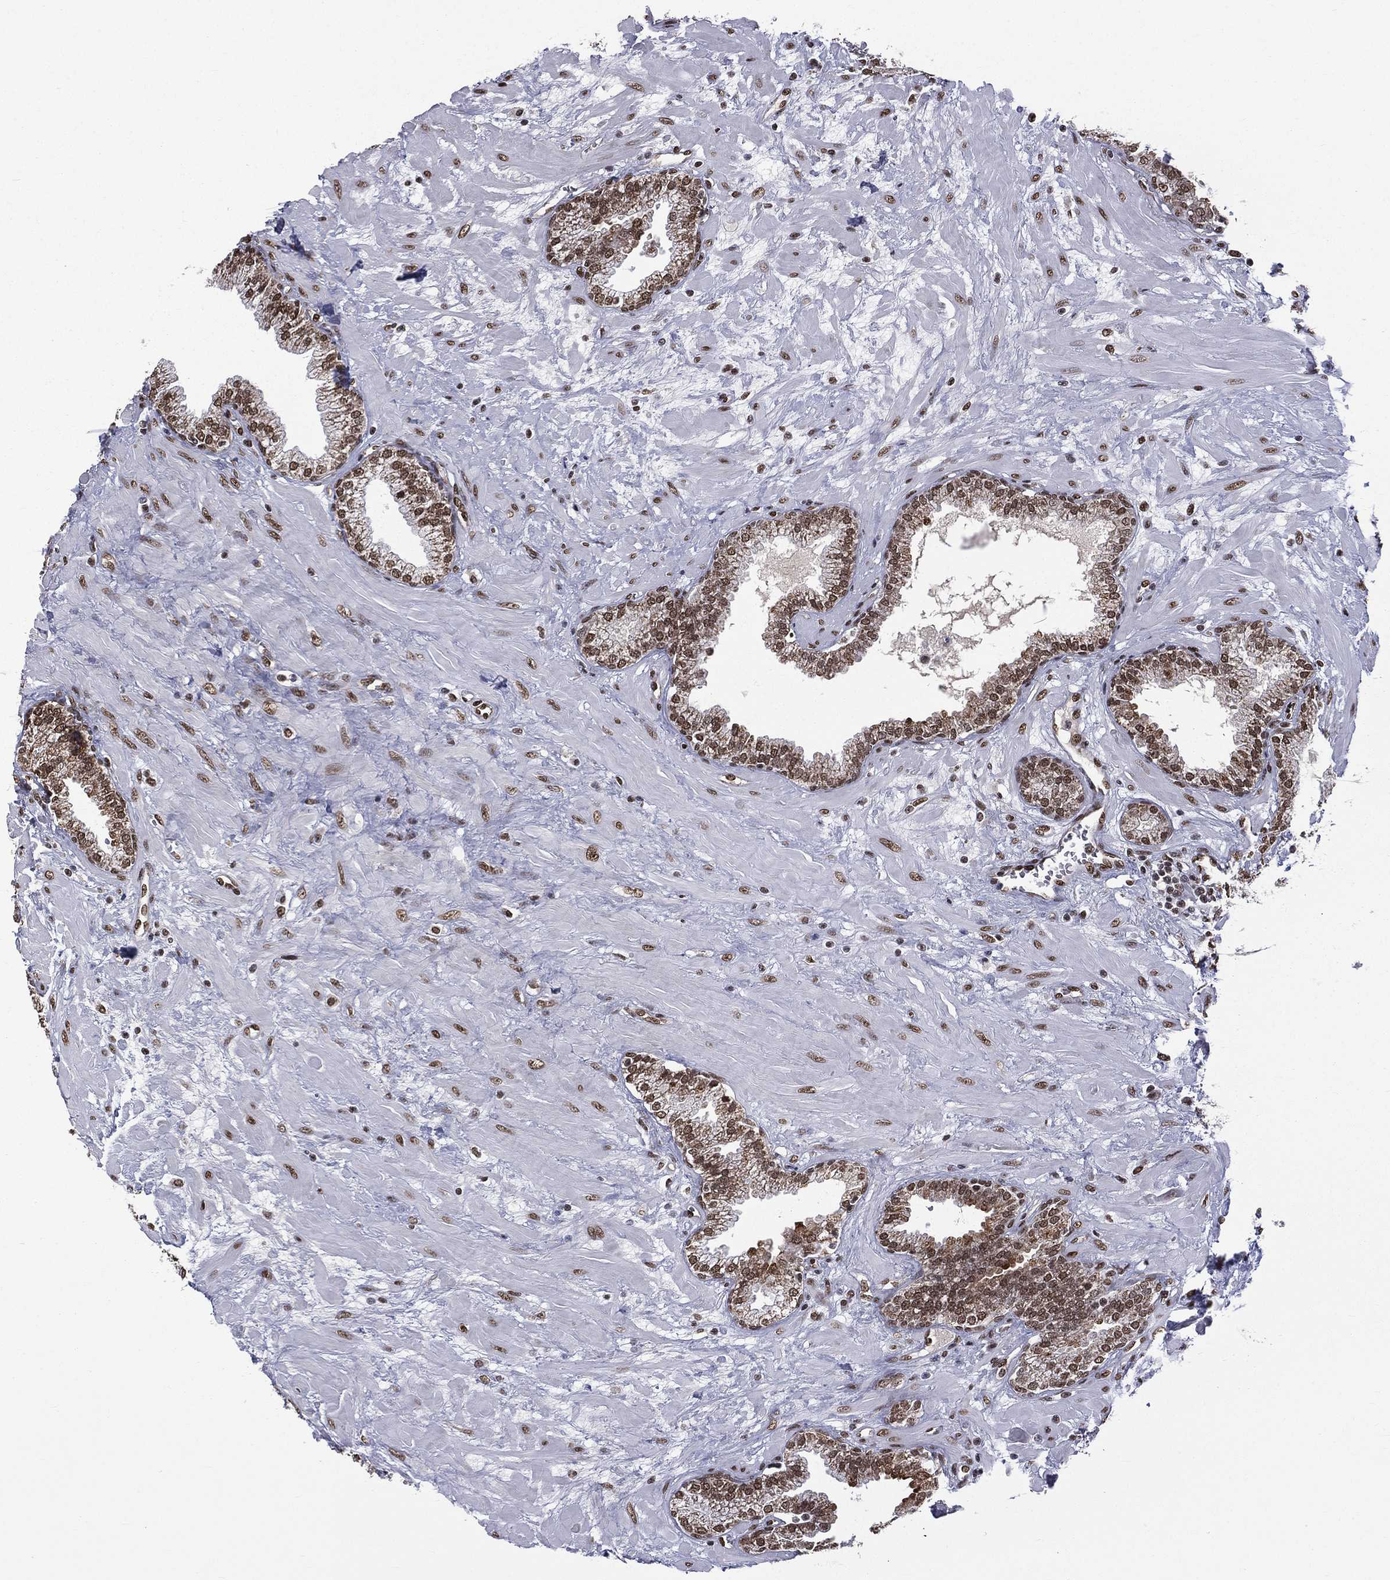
{"staining": {"intensity": "strong", "quantity": "25%-75%", "location": "nuclear"}, "tissue": "prostate", "cell_type": "Glandular cells", "image_type": "normal", "snomed": [{"axis": "morphology", "description": "Normal tissue, NOS"}, {"axis": "topography", "description": "Prostate"}], "caption": "A high-resolution micrograph shows IHC staining of normal prostate, which reveals strong nuclear positivity in approximately 25%-75% of glandular cells. The protein of interest is stained brown, and the nuclei are stained in blue (DAB (3,3'-diaminobenzidine) IHC with brightfield microscopy, high magnification).", "gene": "C5orf24", "patient": {"sex": "male", "age": 64}}